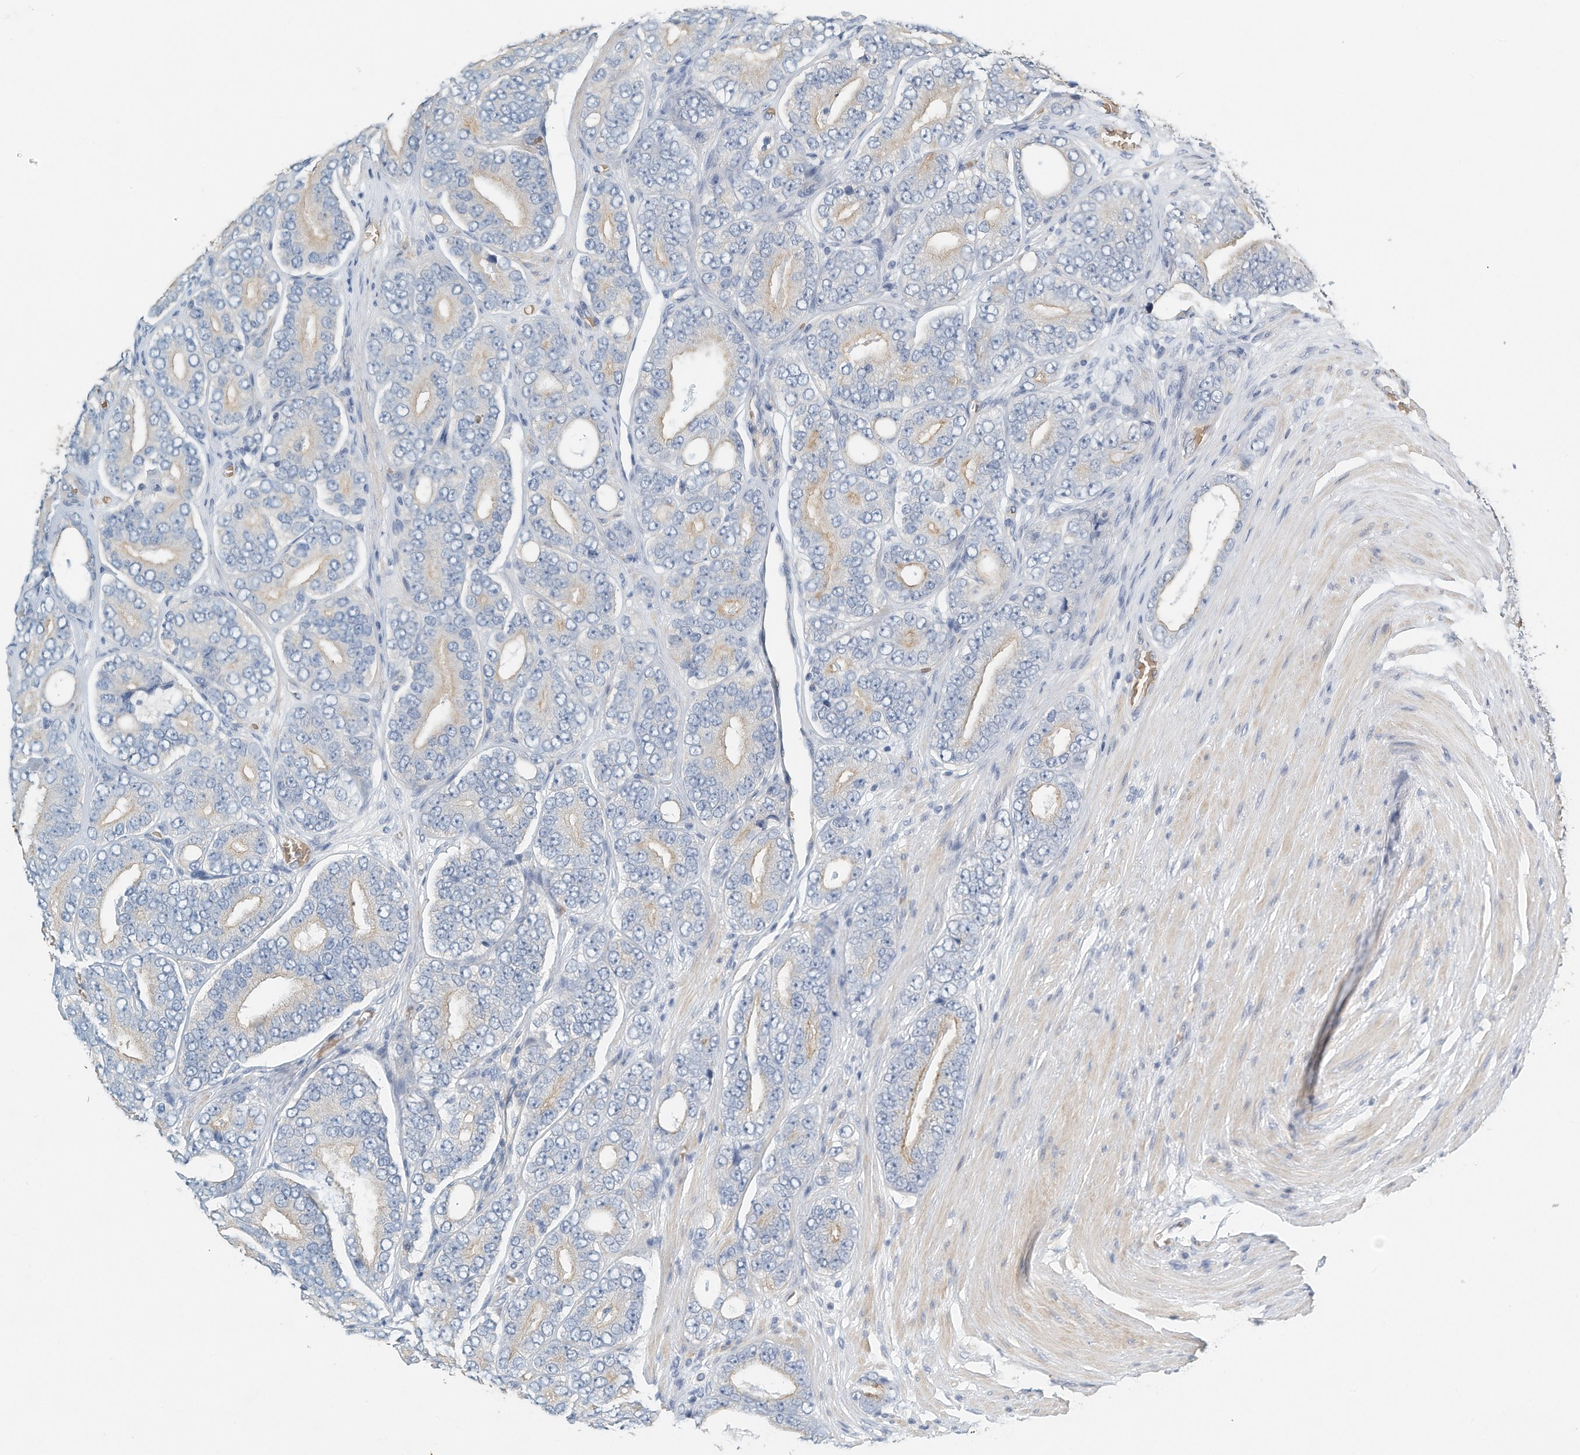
{"staining": {"intensity": "negative", "quantity": "none", "location": "none"}, "tissue": "prostate cancer", "cell_type": "Tumor cells", "image_type": "cancer", "snomed": [{"axis": "morphology", "description": "Adenocarcinoma, High grade"}, {"axis": "topography", "description": "Prostate"}], "caption": "IHC micrograph of neoplastic tissue: prostate high-grade adenocarcinoma stained with DAB (3,3'-diaminobenzidine) shows no significant protein staining in tumor cells.", "gene": "RCAN3", "patient": {"sex": "male", "age": 56}}